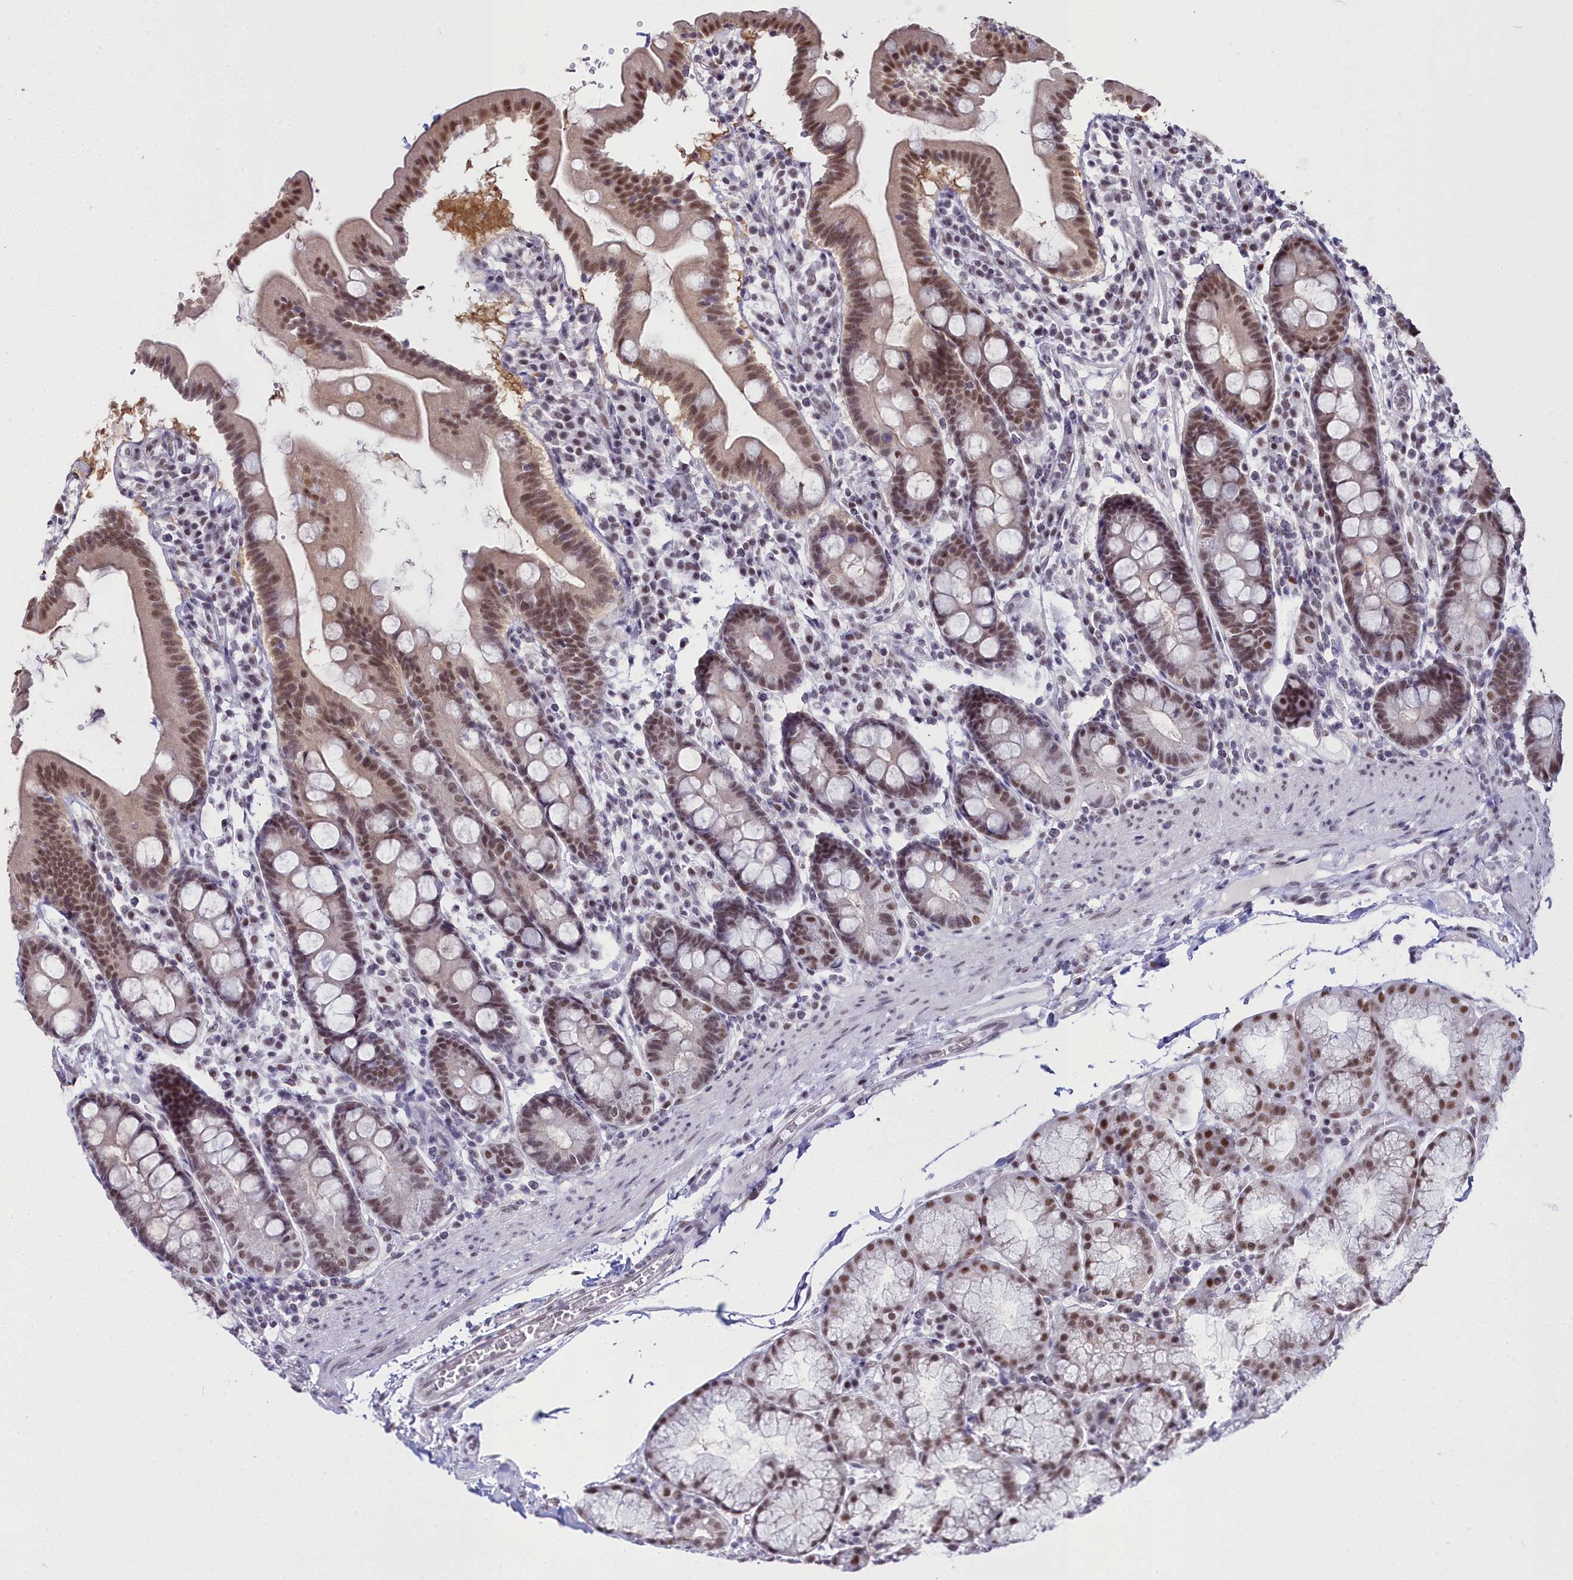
{"staining": {"intensity": "moderate", "quantity": ">75%", "location": "cytoplasmic/membranous,nuclear"}, "tissue": "duodenum", "cell_type": "Glandular cells", "image_type": "normal", "snomed": [{"axis": "morphology", "description": "Normal tissue, NOS"}, {"axis": "topography", "description": "Duodenum"}], "caption": "Immunohistochemical staining of unremarkable human duodenum exhibits >75% levels of moderate cytoplasmic/membranous,nuclear protein staining in approximately >75% of glandular cells. (Brightfield microscopy of DAB IHC at high magnification).", "gene": "RBM12", "patient": {"sex": "male", "age": 50}}